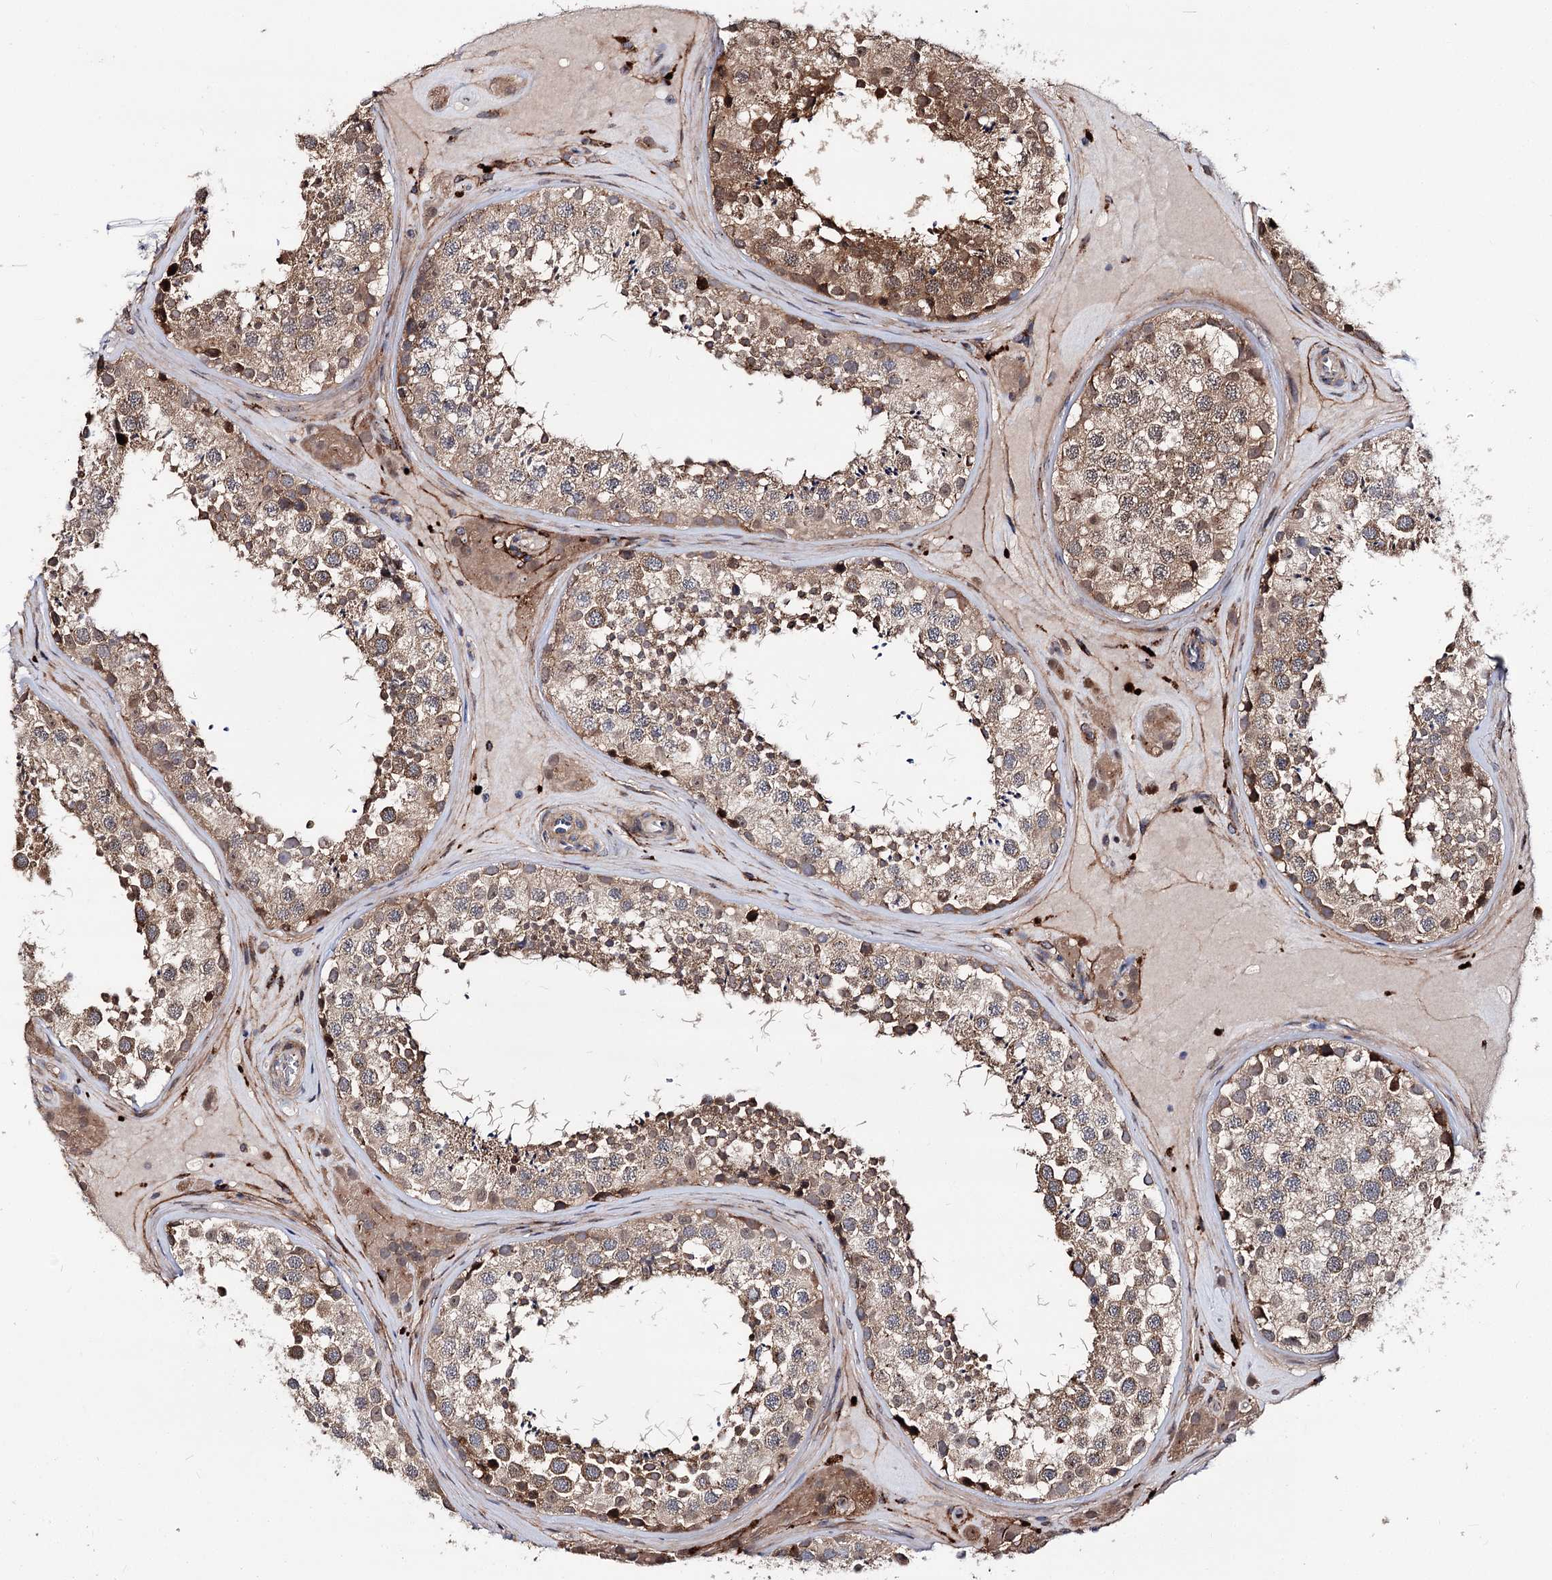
{"staining": {"intensity": "strong", "quantity": "25%-75%", "location": "cytoplasmic/membranous"}, "tissue": "testis", "cell_type": "Cells in seminiferous ducts", "image_type": "normal", "snomed": [{"axis": "morphology", "description": "Normal tissue, NOS"}, {"axis": "topography", "description": "Testis"}], "caption": "Immunohistochemical staining of unremarkable testis displays 25%-75% levels of strong cytoplasmic/membranous protein staining in approximately 25%-75% of cells in seminiferous ducts.", "gene": "MINDY3", "patient": {"sex": "male", "age": 46}}